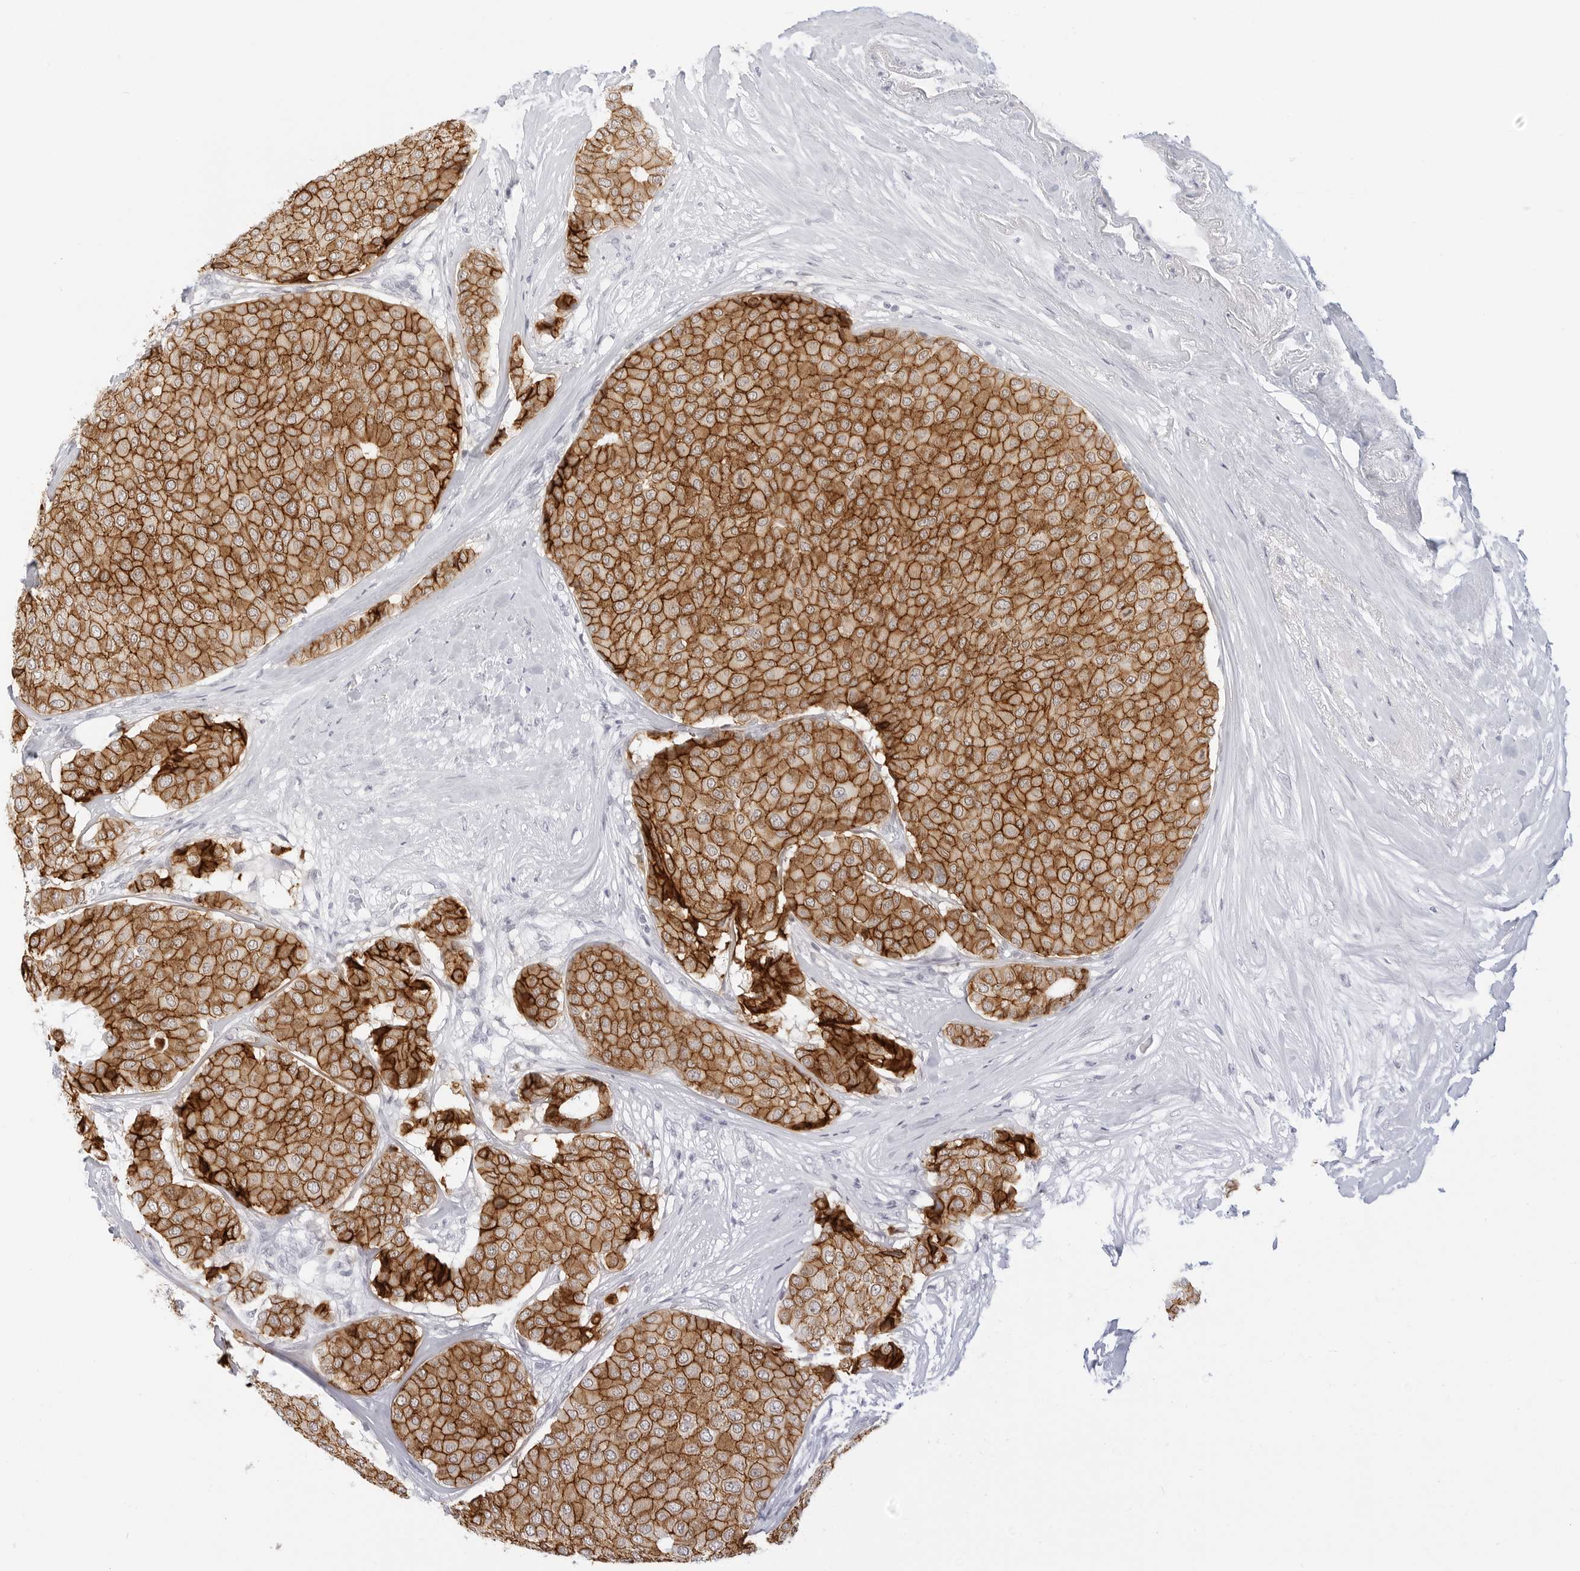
{"staining": {"intensity": "strong", "quantity": ">75%", "location": "cytoplasmic/membranous"}, "tissue": "breast cancer", "cell_type": "Tumor cells", "image_type": "cancer", "snomed": [{"axis": "morphology", "description": "Duct carcinoma"}, {"axis": "topography", "description": "Breast"}], "caption": "Protein staining exhibits strong cytoplasmic/membranous expression in about >75% of tumor cells in invasive ductal carcinoma (breast). Immunohistochemistry stains the protein of interest in brown and the nuclei are stained blue.", "gene": "CDH1", "patient": {"sex": "female", "age": 75}}